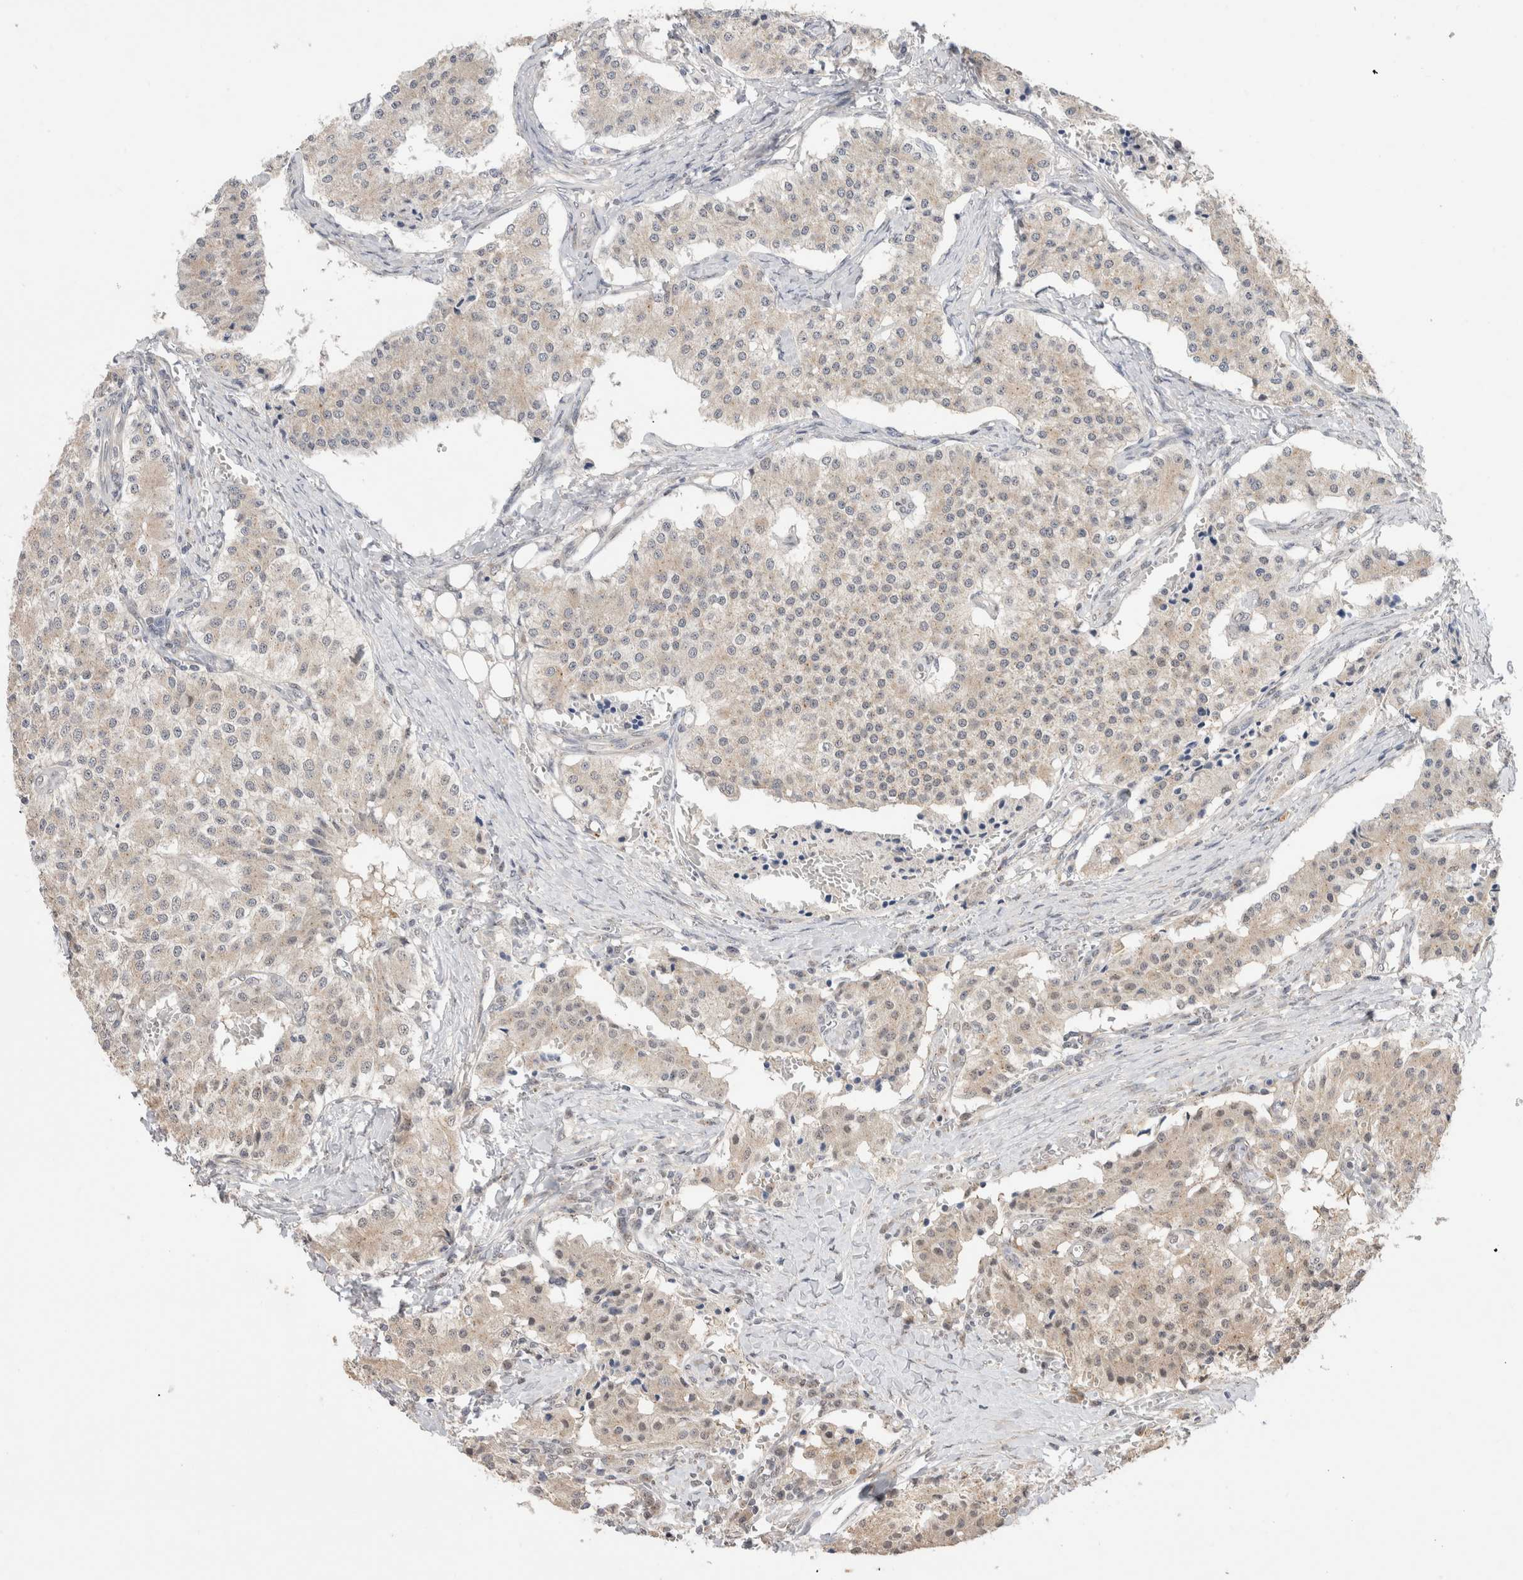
{"staining": {"intensity": "weak", "quantity": "<25%", "location": "cytoplasmic/membranous"}, "tissue": "carcinoid", "cell_type": "Tumor cells", "image_type": "cancer", "snomed": [{"axis": "morphology", "description": "Carcinoid, malignant, NOS"}, {"axis": "topography", "description": "Colon"}], "caption": "High power microscopy photomicrograph of an IHC histopathology image of malignant carcinoid, revealing no significant expression in tumor cells. Brightfield microscopy of immunohistochemistry stained with DAB (3,3'-diaminobenzidine) (brown) and hematoxylin (blue), captured at high magnification.", "gene": "SLC29A1", "patient": {"sex": "female", "age": 52}}